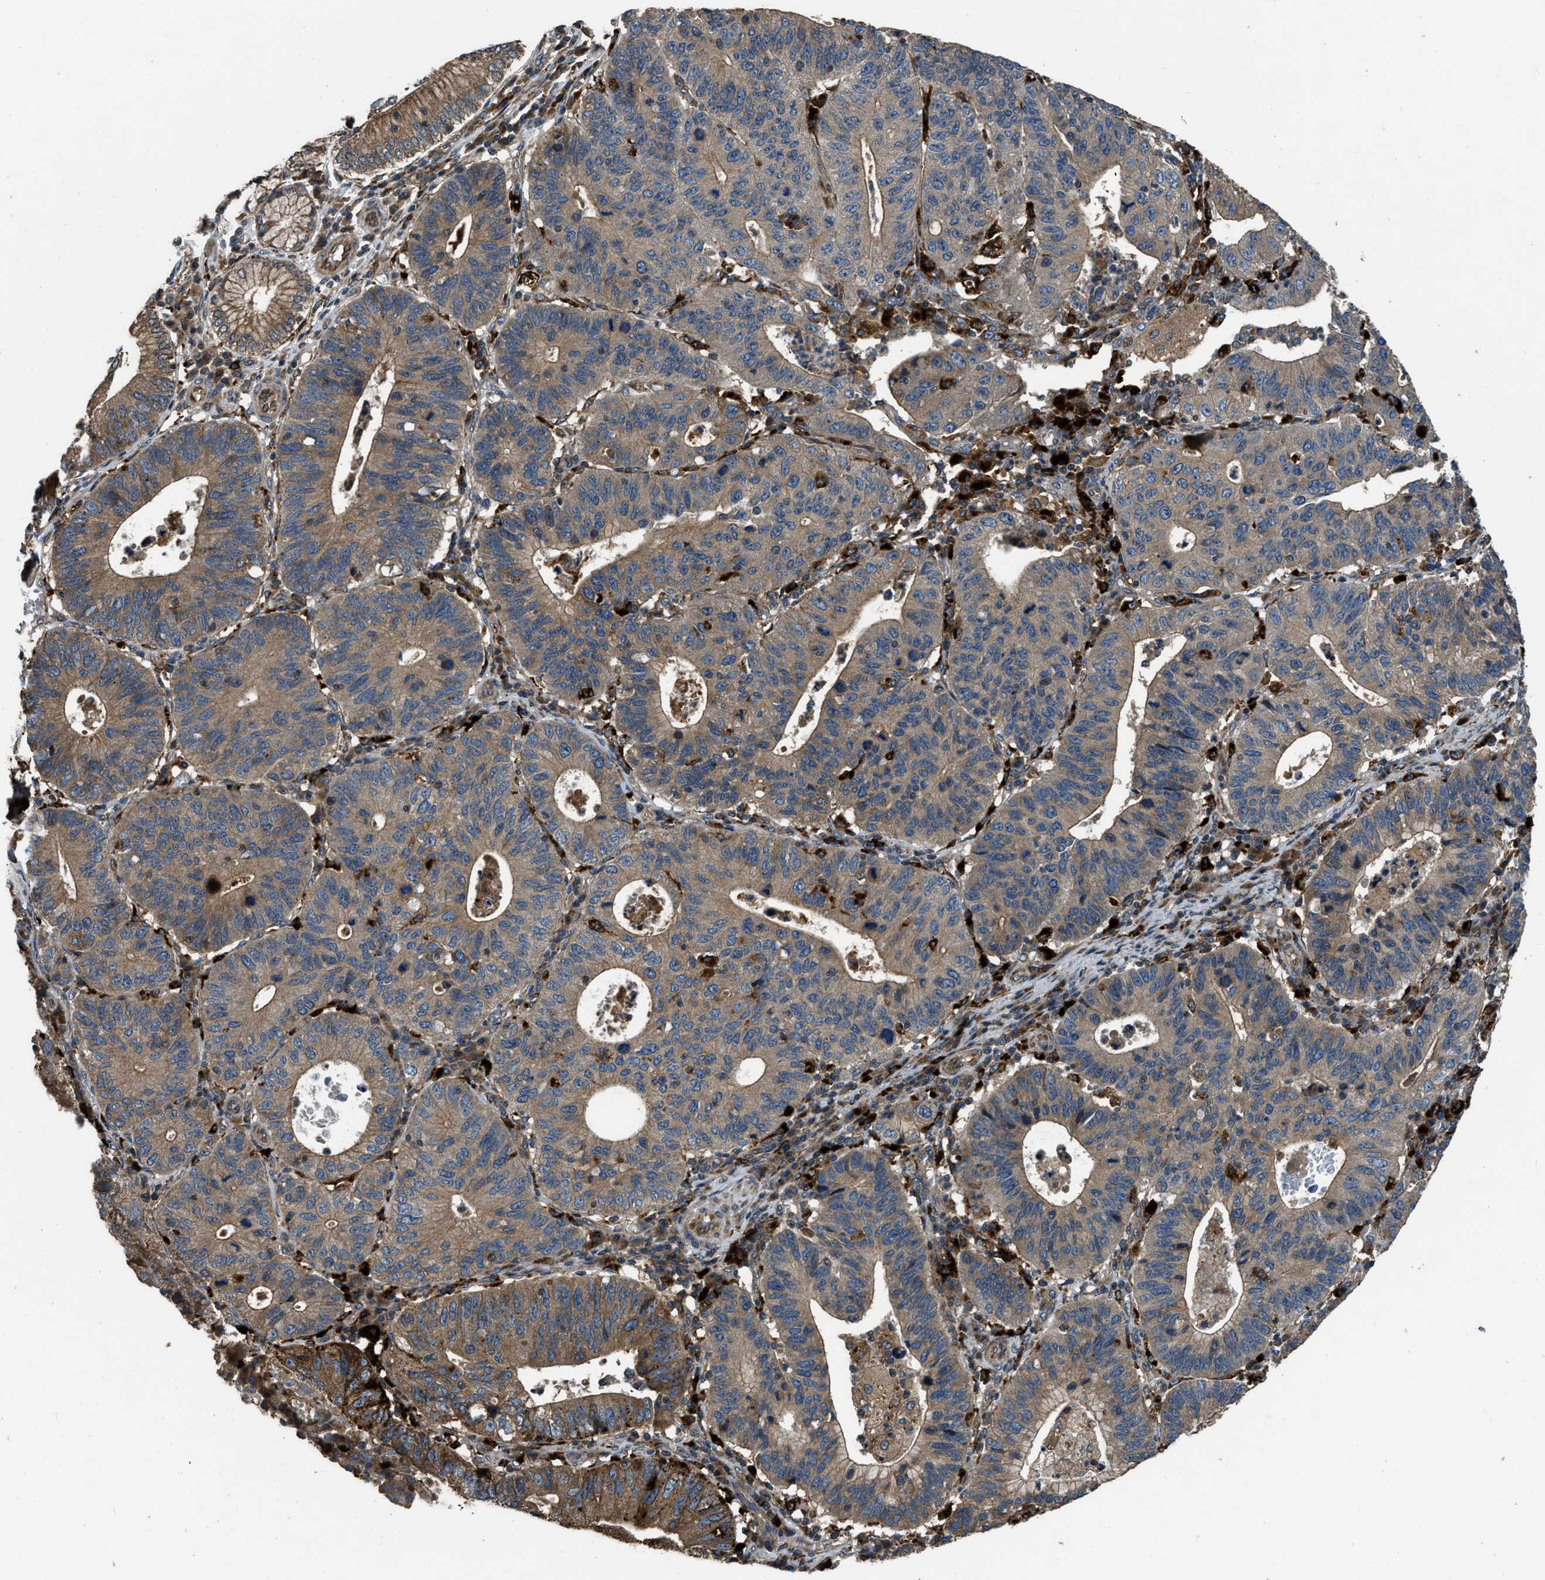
{"staining": {"intensity": "weak", "quantity": ">75%", "location": "cytoplasmic/membranous"}, "tissue": "stomach cancer", "cell_type": "Tumor cells", "image_type": "cancer", "snomed": [{"axis": "morphology", "description": "Adenocarcinoma, NOS"}, {"axis": "topography", "description": "Stomach"}], "caption": "High-power microscopy captured an IHC photomicrograph of stomach cancer, revealing weak cytoplasmic/membranous staining in approximately >75% of tumor cells.", "gene": "GGH", "patient": {"sex": "male", "age": 59}}